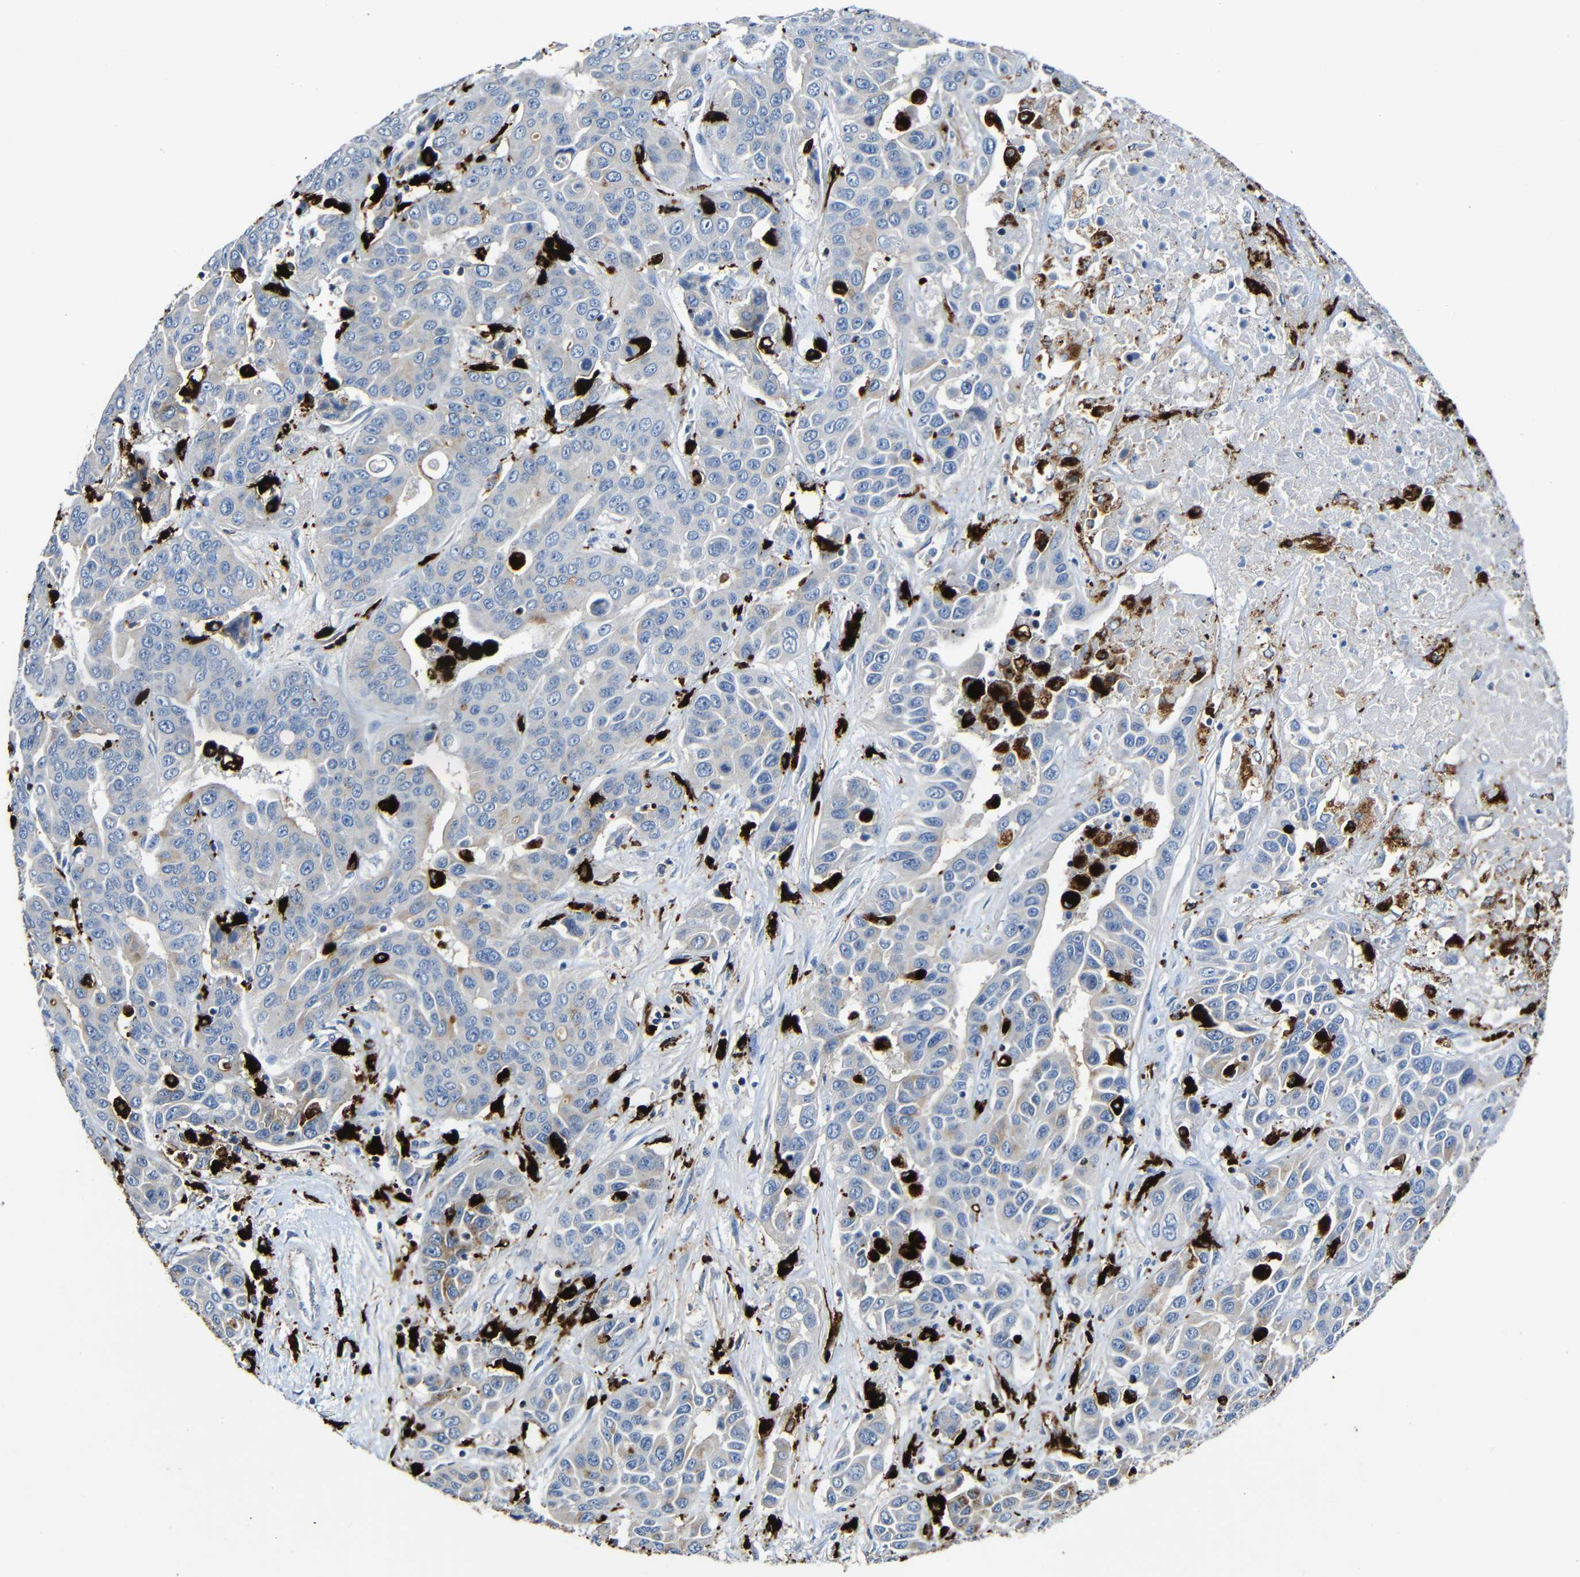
{"staining": {"intensity": "weak", "quantity": "<25%", "location": "cytoplasmic/membranous"}, "tissue": "liver cancer", "cell_type": "Tumor cells", "image_type": "cancer", "snomed": [{"axis": "morphology", "description": "Cholangiocarcinoma"}, {"axis": "topography", "description": "Liver"}], "caption": "Tumor cells show no significant expression in cholangiocarcinoma (liver).", "gene": "HLA-DMA", "patient": {"sex": "female", "age": 52}}